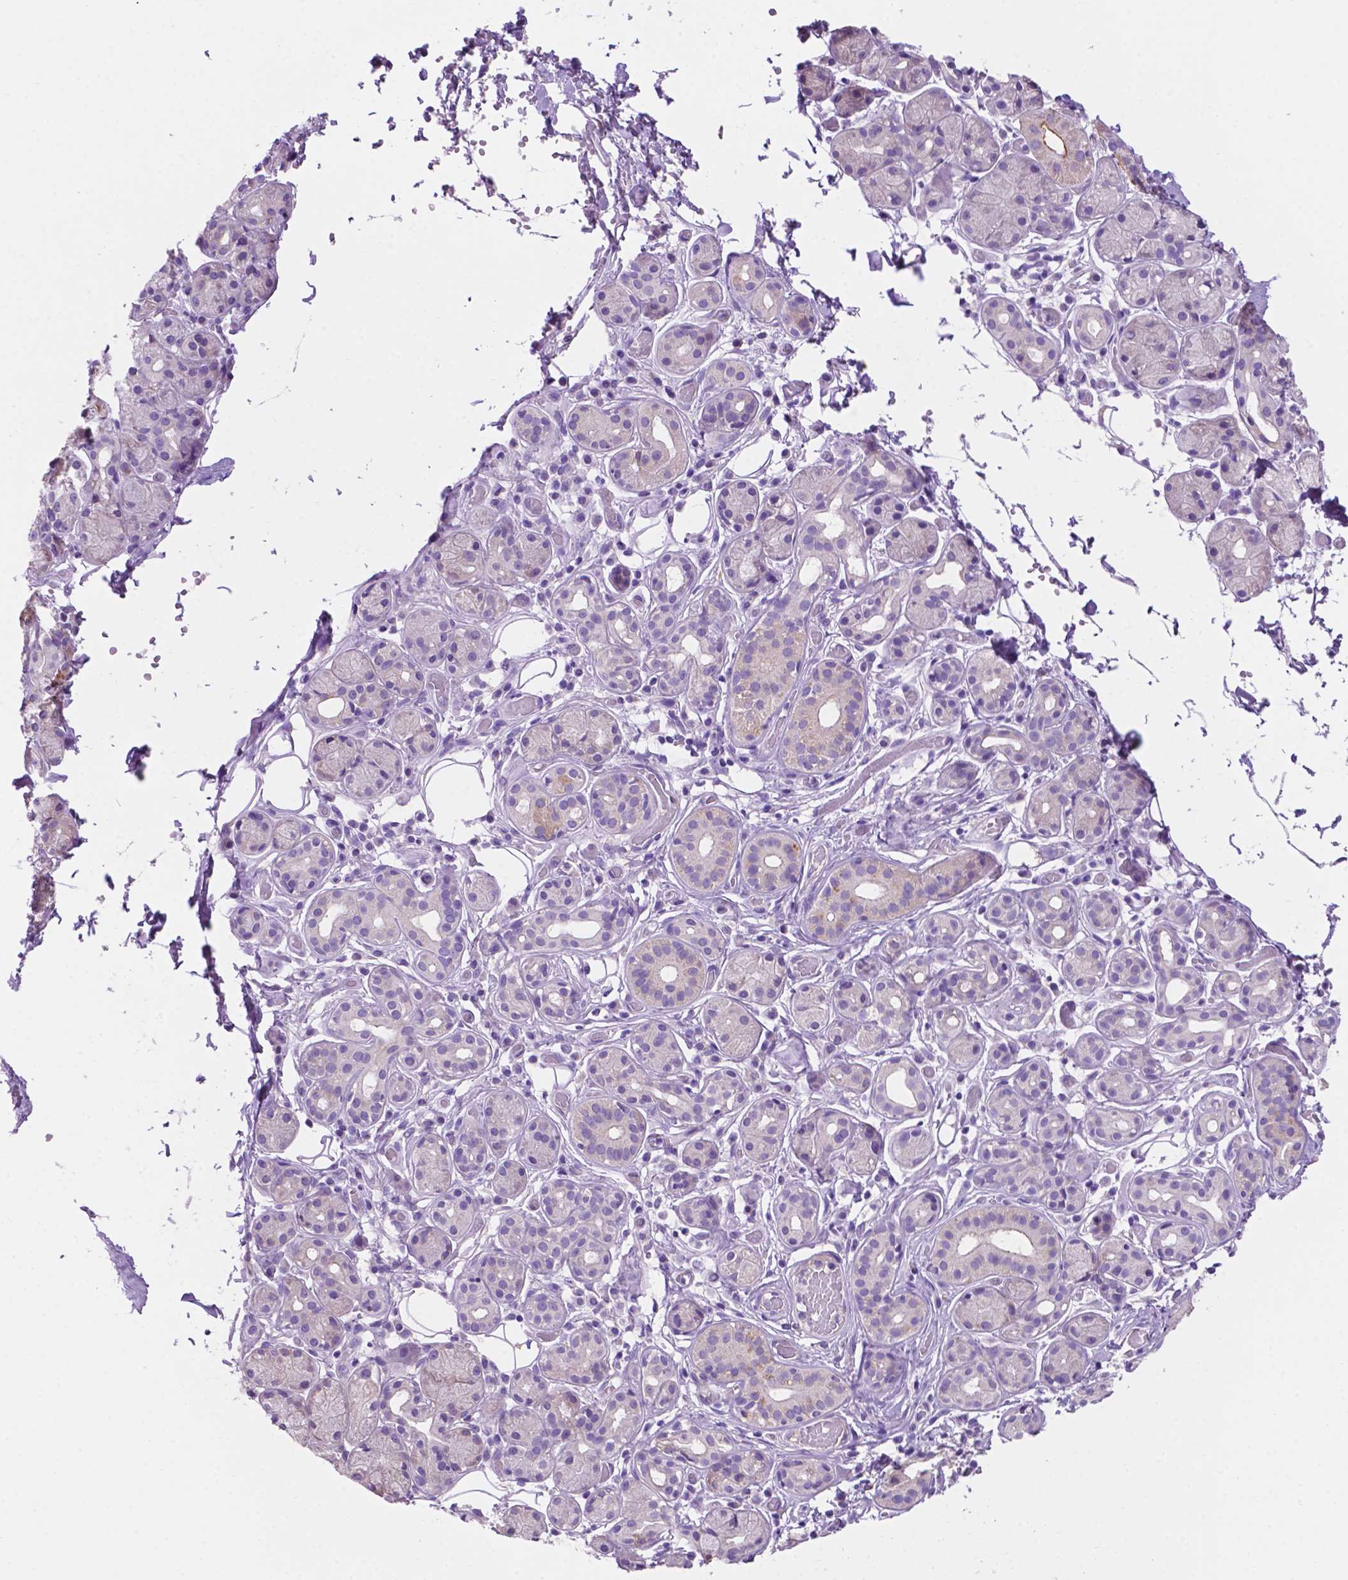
{"staining": {"intensity": "moderate", "quantity": "<25%", "location": "cytoplasmic/membranous"}, "tissue": "salivary gland", "cell_type": "Glandular cells", "image_type": "normal", "snomed": [{"axis": "morphology", "description": "Normal tissue, NOS"}, {"axis": "topography", "description": "Salivary gland"}, {"axis": "topography", "description": "Peripheral nerve tissue"}], "caption": "Moderate cytoplasmic/membranous protein staining is appreciated in approximately <25% of glandular cells in salivary gland.", "gene": "CEACAM7", "patient": {"sex": "male", "age": 71}}